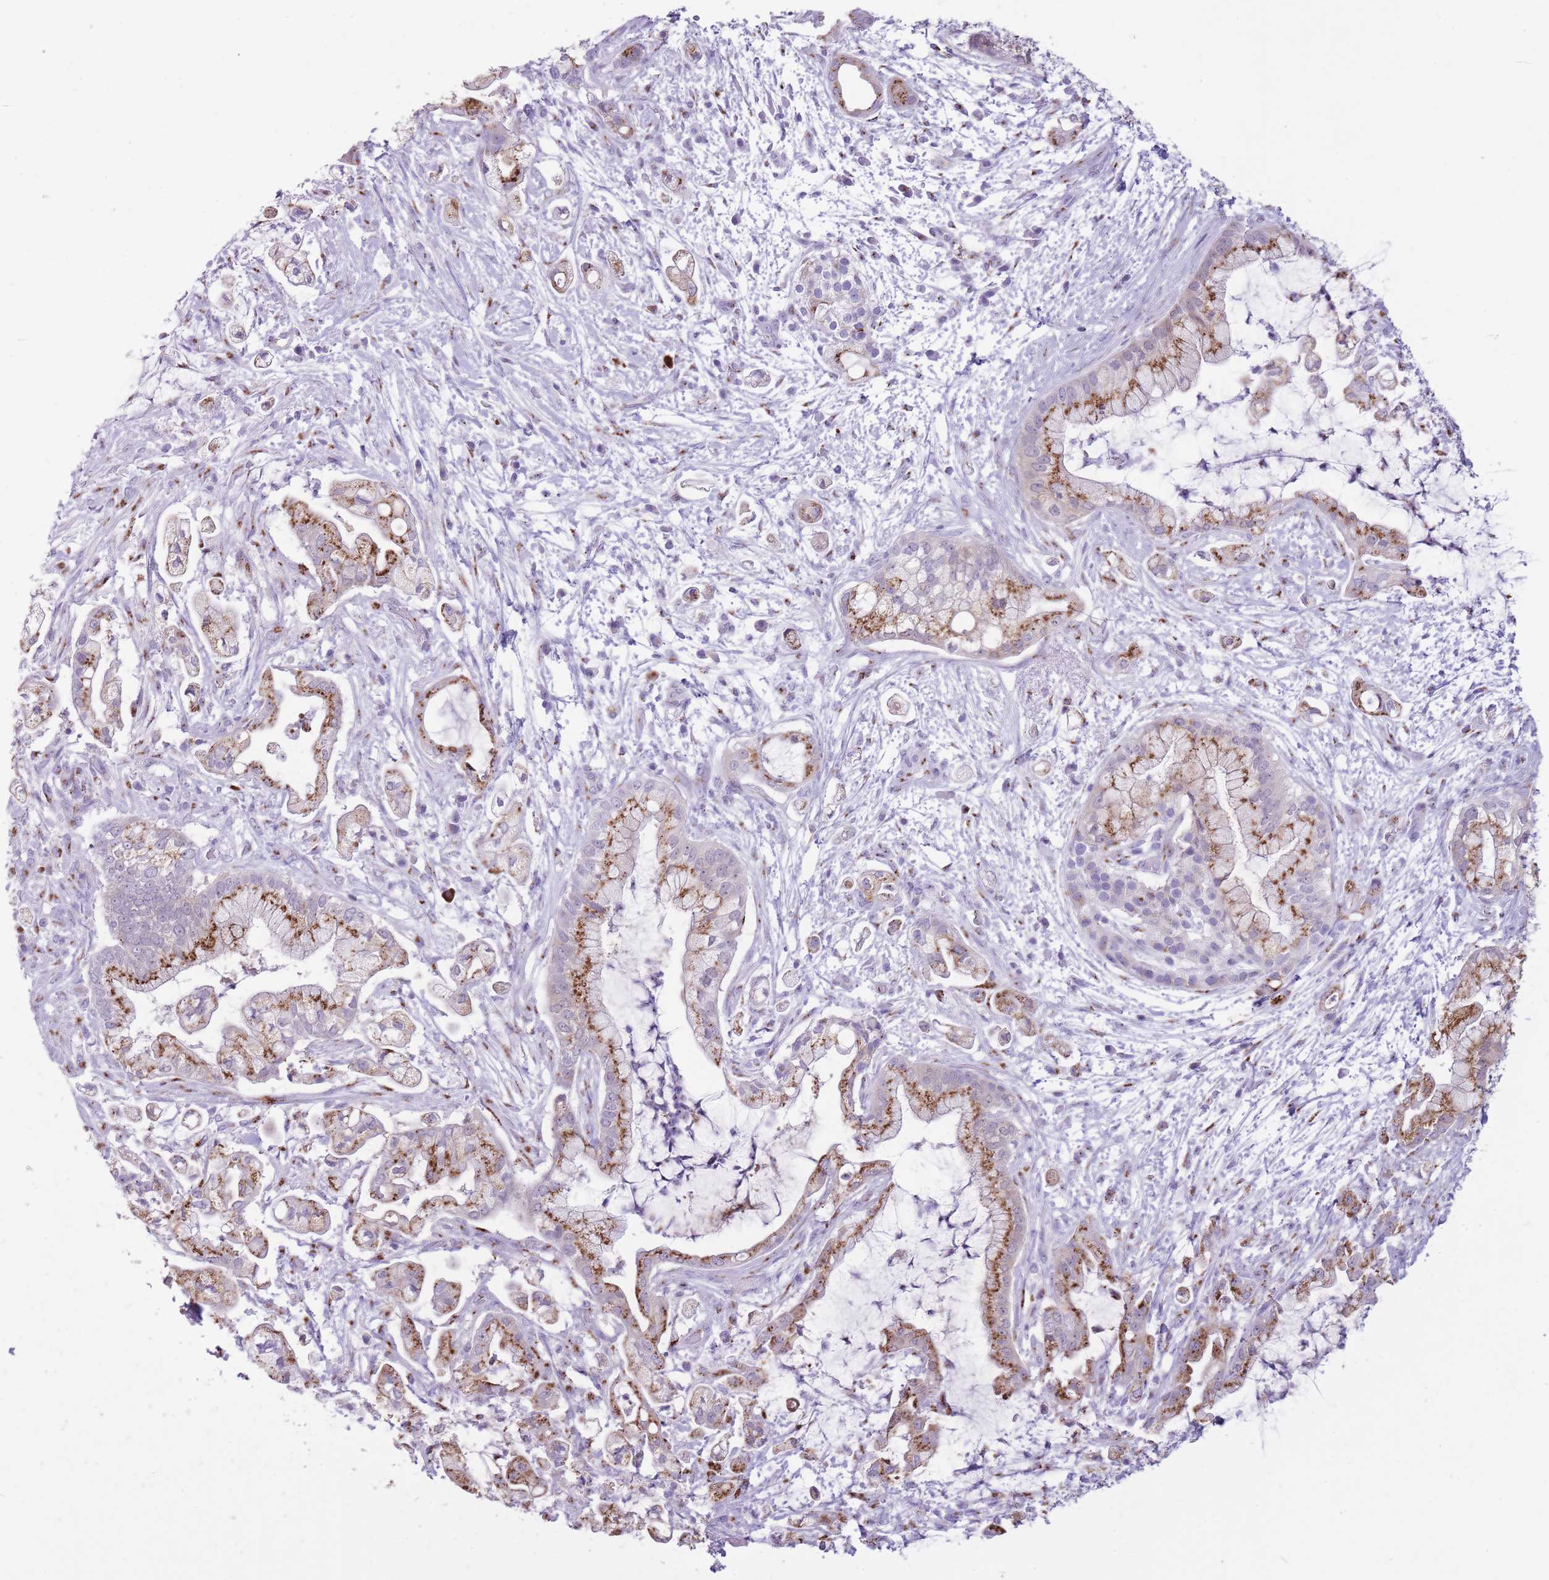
{"staining": {"intensity": "moderate", "quantity": ">75%", "location": "cytoplasmic/membranous"}, "tissue": "pancreatic cancer", "cell_type": "Tumor cells", "image_type": "cancer", "snomed": [{"axis": "morphology", "description": "Adenocarcinoma, NOS"}, {"axis": "topography", "description": "Pancreas"}], "caption": "Pancreatic adenocarcinoma stained for a protein displays moderate cytoplasmic/membranous positivity in tumor cells. The staining is performed using DAB (3,3'-diaminobenzidine) brown chromogen to label protein expression. The nuclei are counter-stained blue using hematoxylin.", "gene": "B4GALT2", "patient": {"sex": "female", "age": 69}}